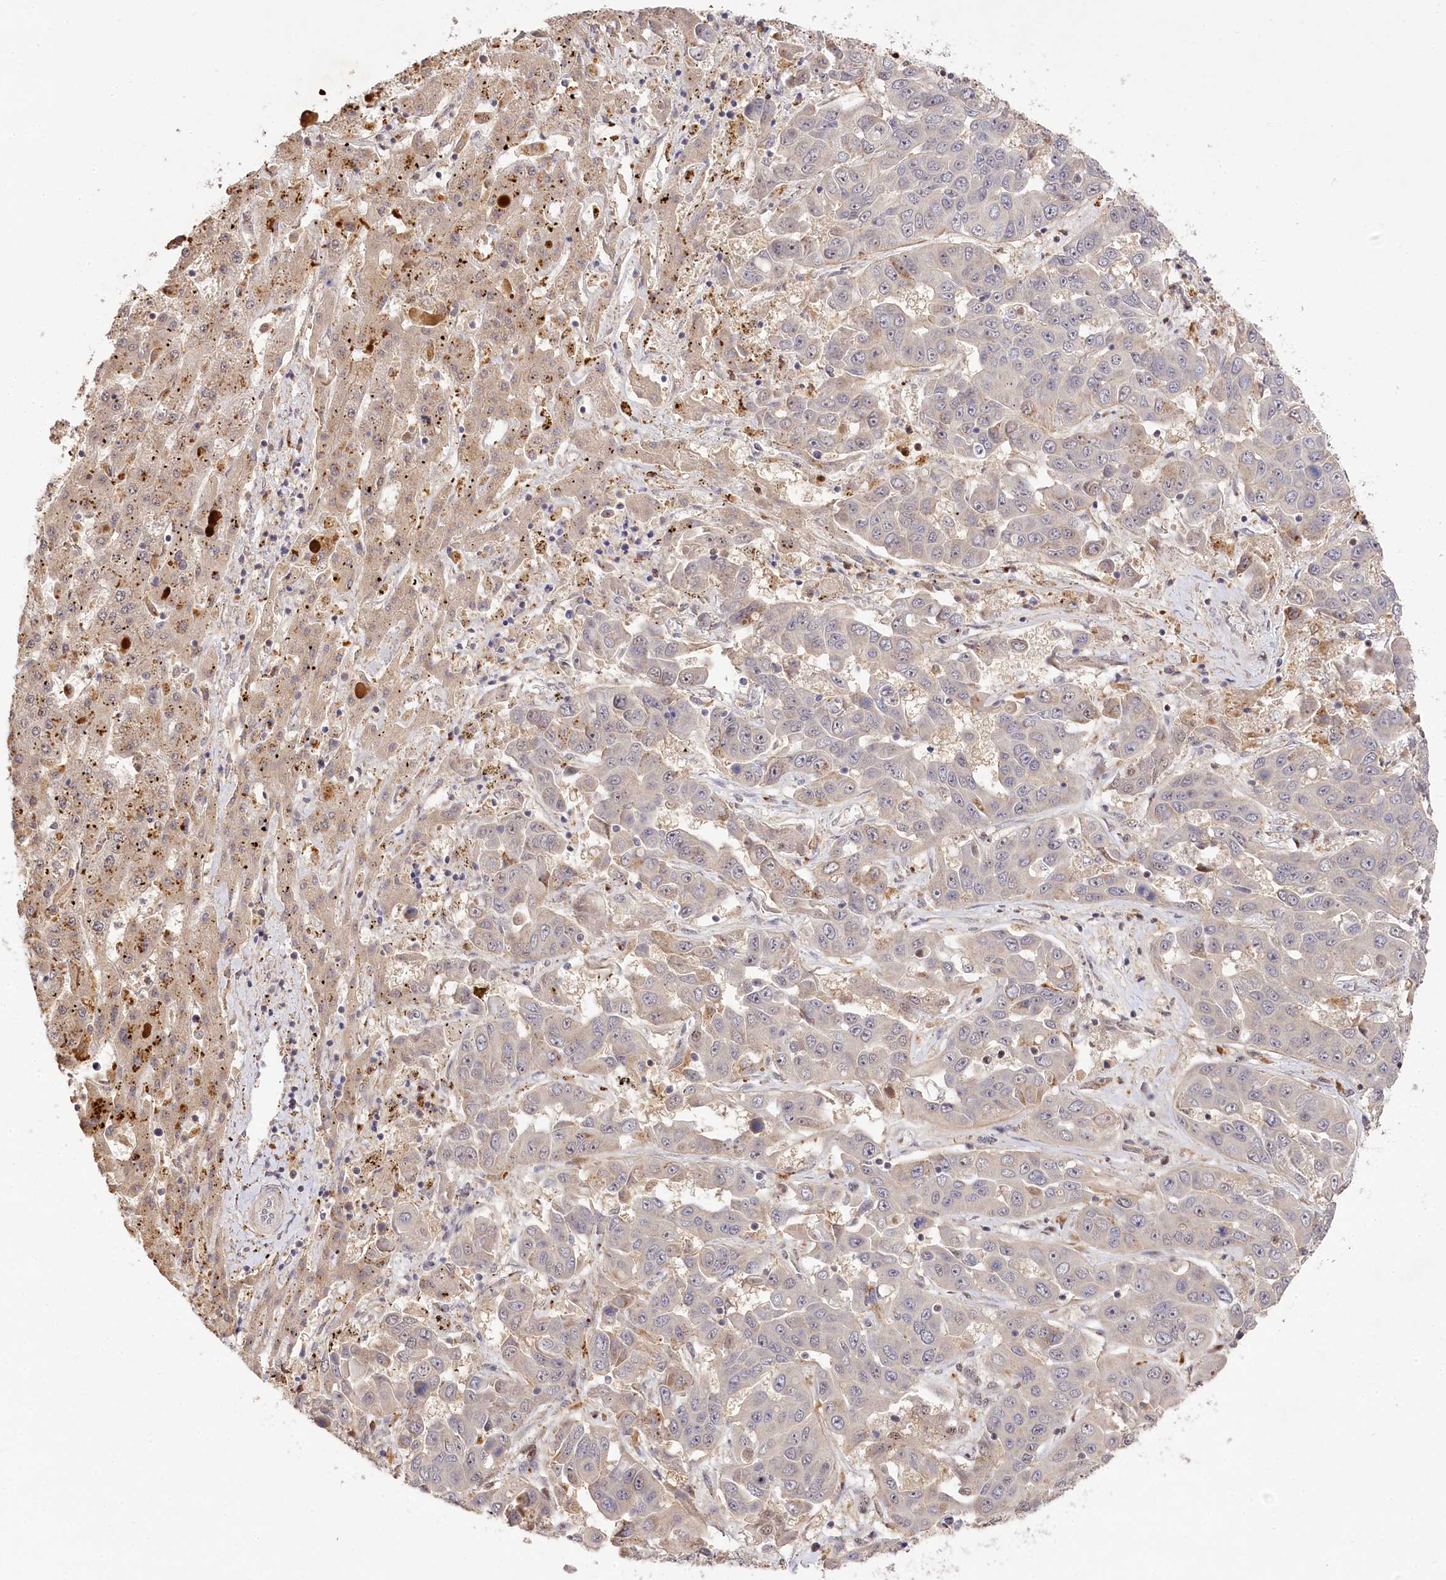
{"staining": {"intensity": "negative", "quantity": "none", "location": "none"}, "tissue": "liver cancer", "cell_type": "Tumor cells", "image_type": "cancer", "snomed": [{"axis": "morphology", "description": "Cholangiocarcinoma"}, {"axis": "topography", "description": "Liver"}], "caption": "An IHC histopathology image of liver cancer is shown. There is no staining in tumor cells of liver cancer. (DAB immunohistochemistry with hematoxylin counter stain).", "gene": "PYROXD1", "patient": {"sex": "female", "age": 52}}